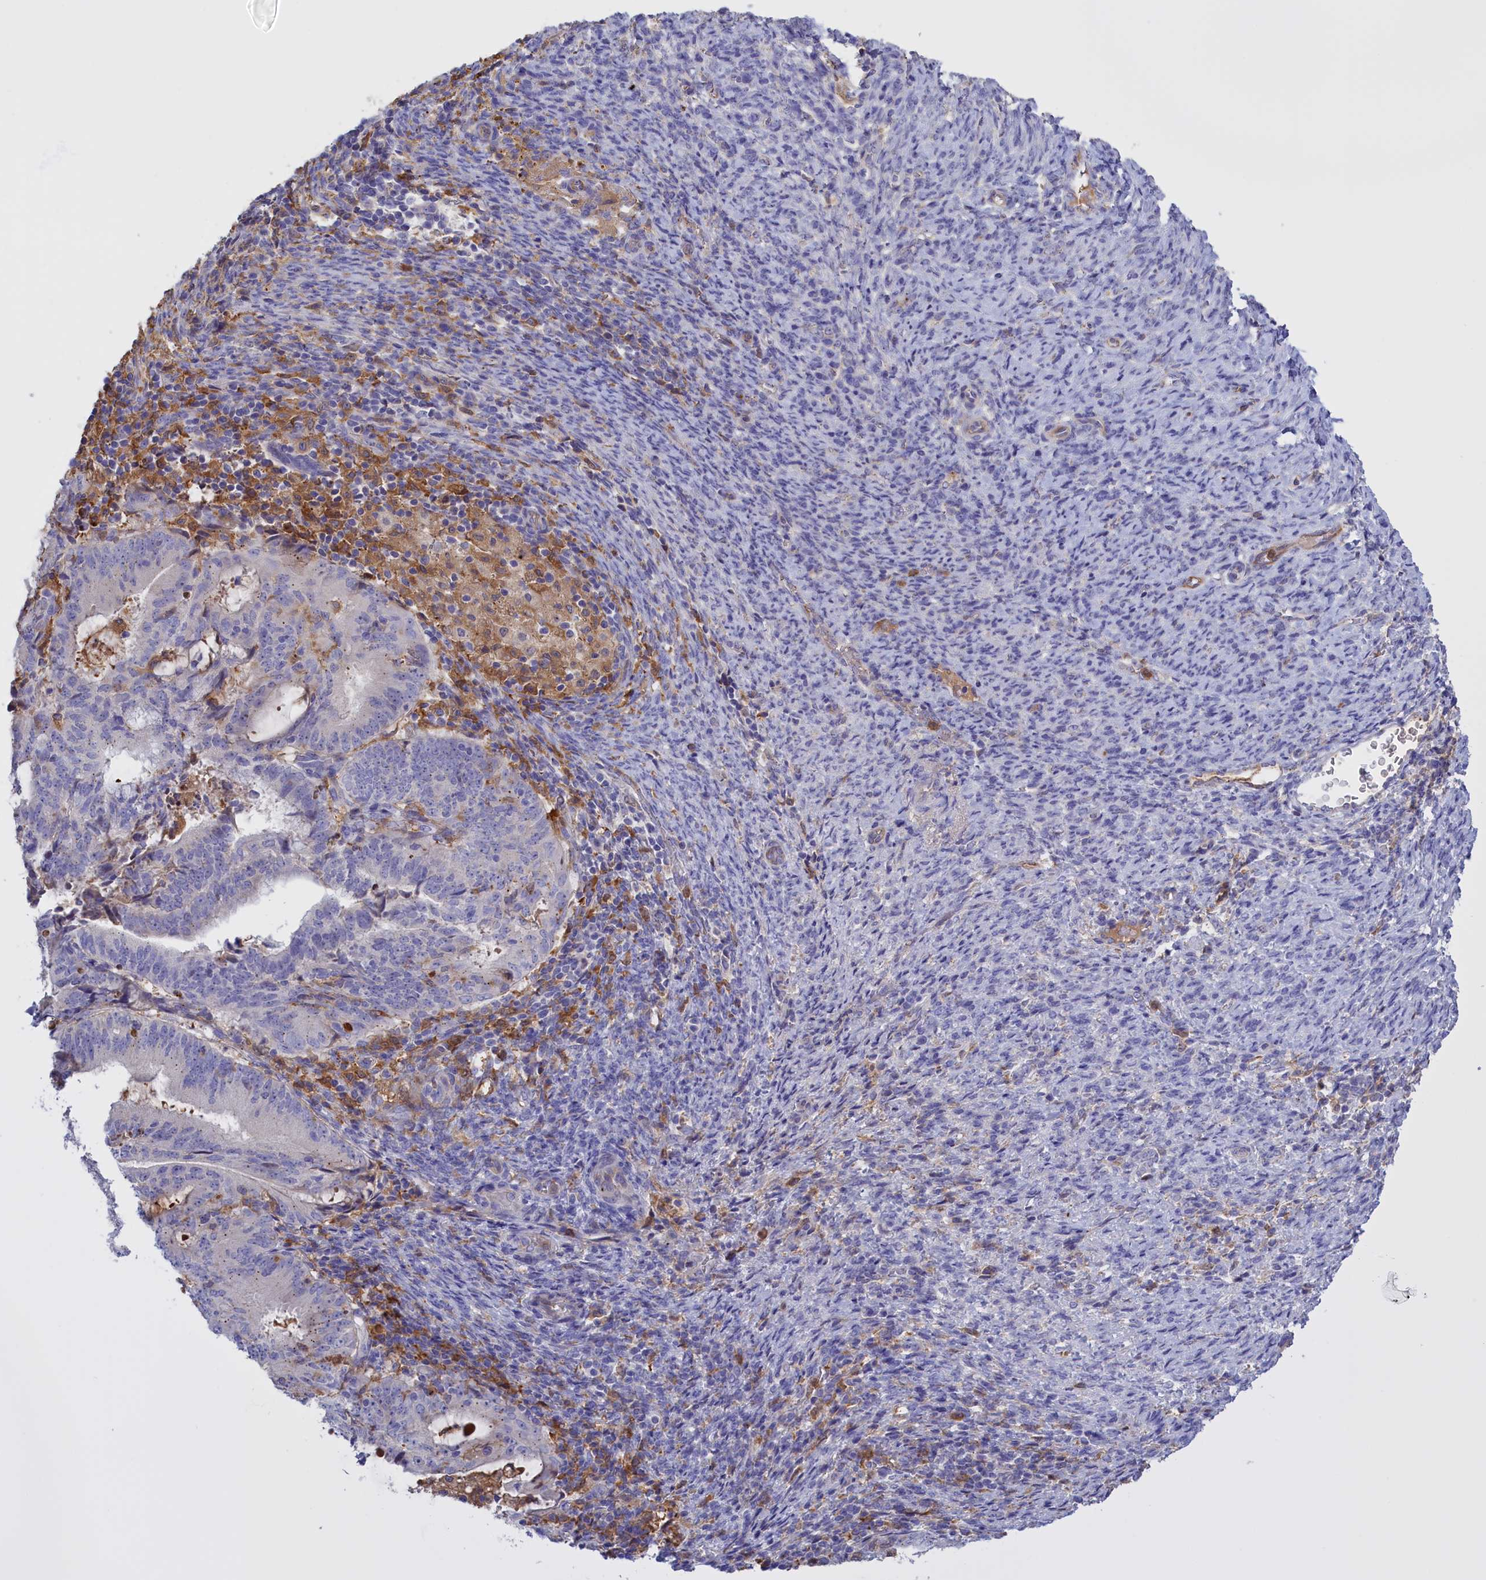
{"staining": {"intensity": "negative", "quantity": "none", "location": "none"}, "tissue": "endometrial cancer", "cell_type": "Tumor cells", "image_type": "cancer", "snomed": [{"axis": "morphology", "description": "Adenocarcinoma, NOS"}, {"axis": "topography", "description": "Endometrium"}], "caption": "The image reveals no staining of tumor cells in endometrial adenocarcinoma.", "gene": "FAM149B1", "patient": {"sex": "female", "age": 70}}